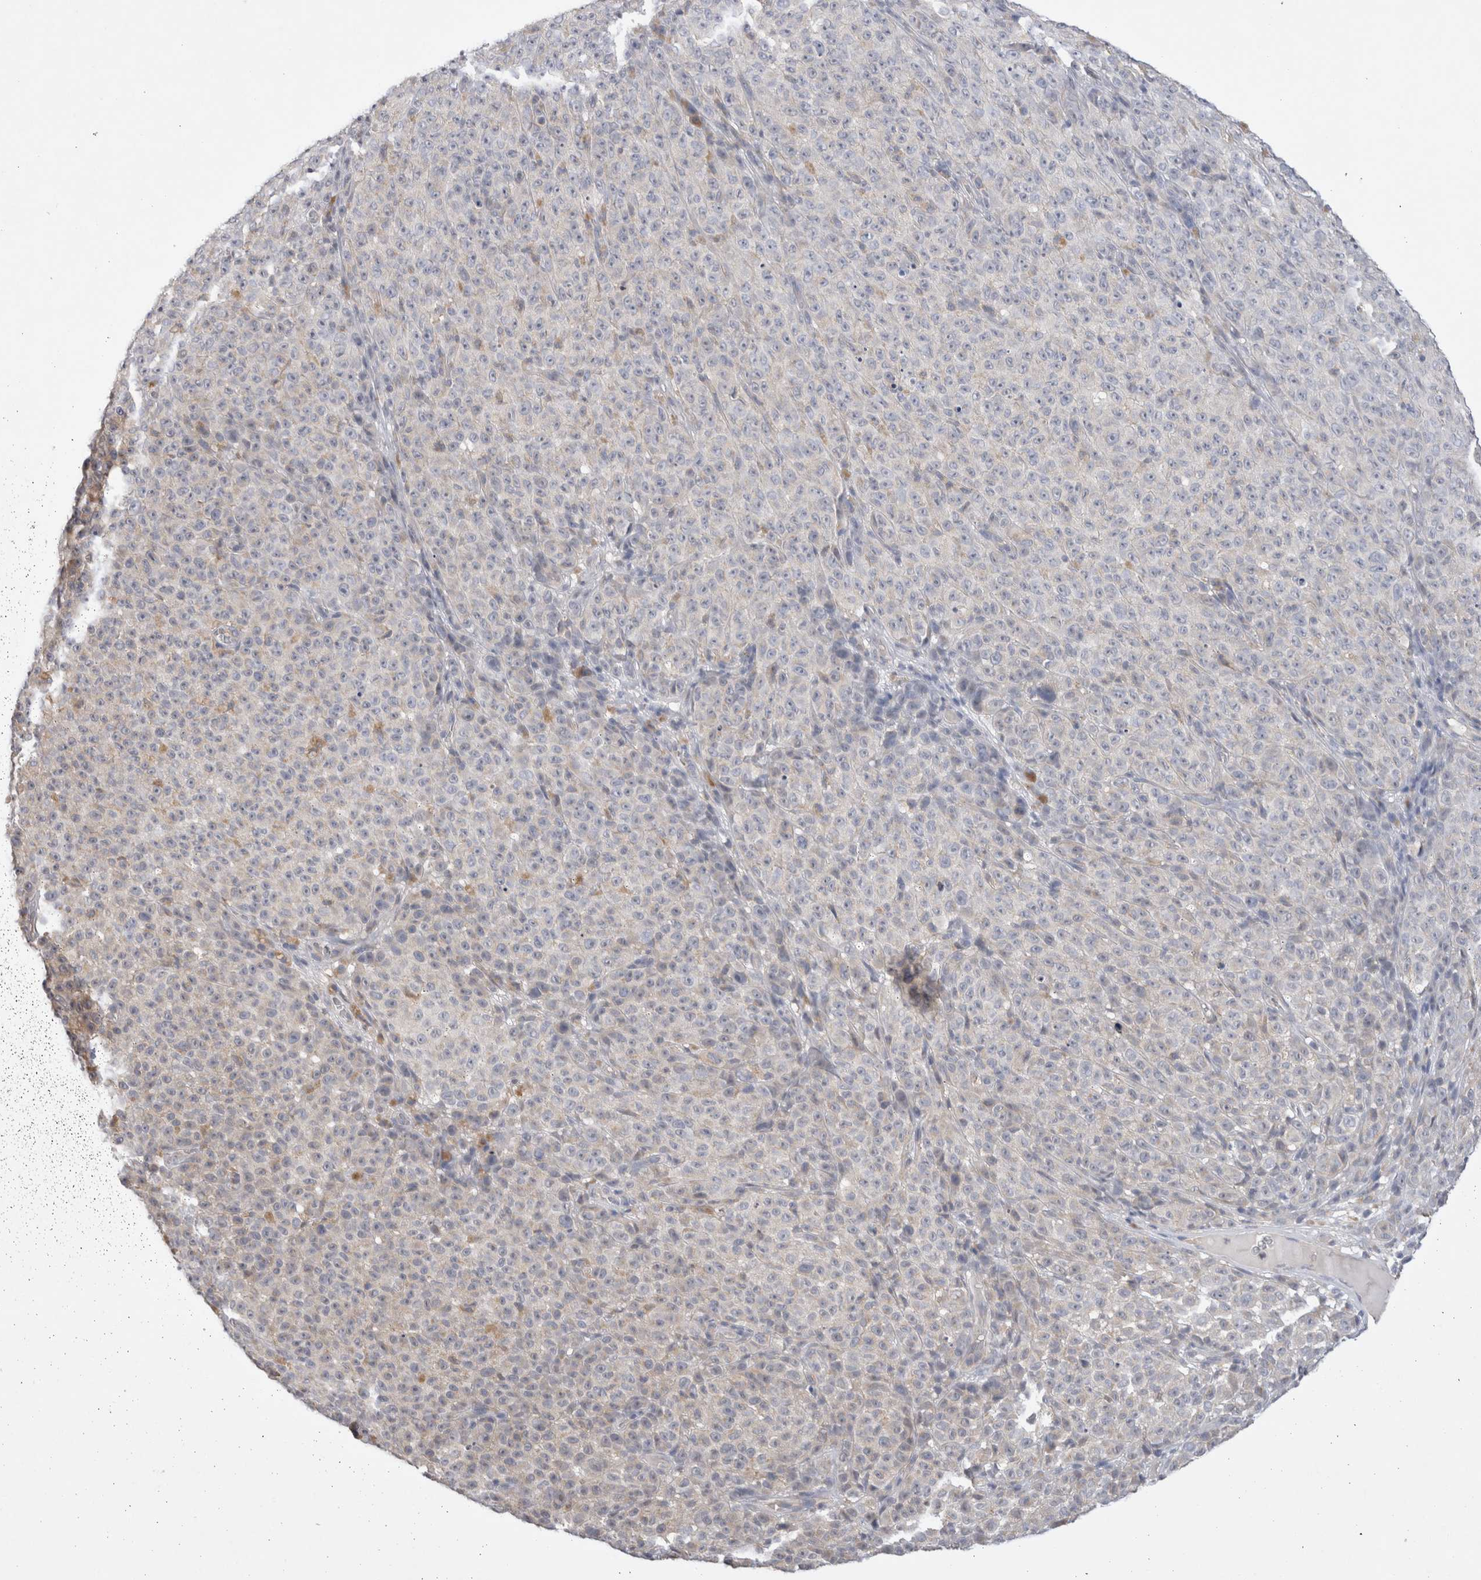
{"staining": {"intensity": "negative", "quantity": "none", "location": "none"}, "tissue": "melanoma", "cell_type": "Tumor cells", "image_type": "cancer", "snomed": [{"axis": "morphology", "description": "Malignant melanoma, NOS"}, {"axis": "topography", "description": "Skin"}], "caption": "This is an IHC photomicrograph of melanoma. There is no positivity in tumor cells.", "gene": "GAS1", "patient": {"sex": "female", "age": 82}}